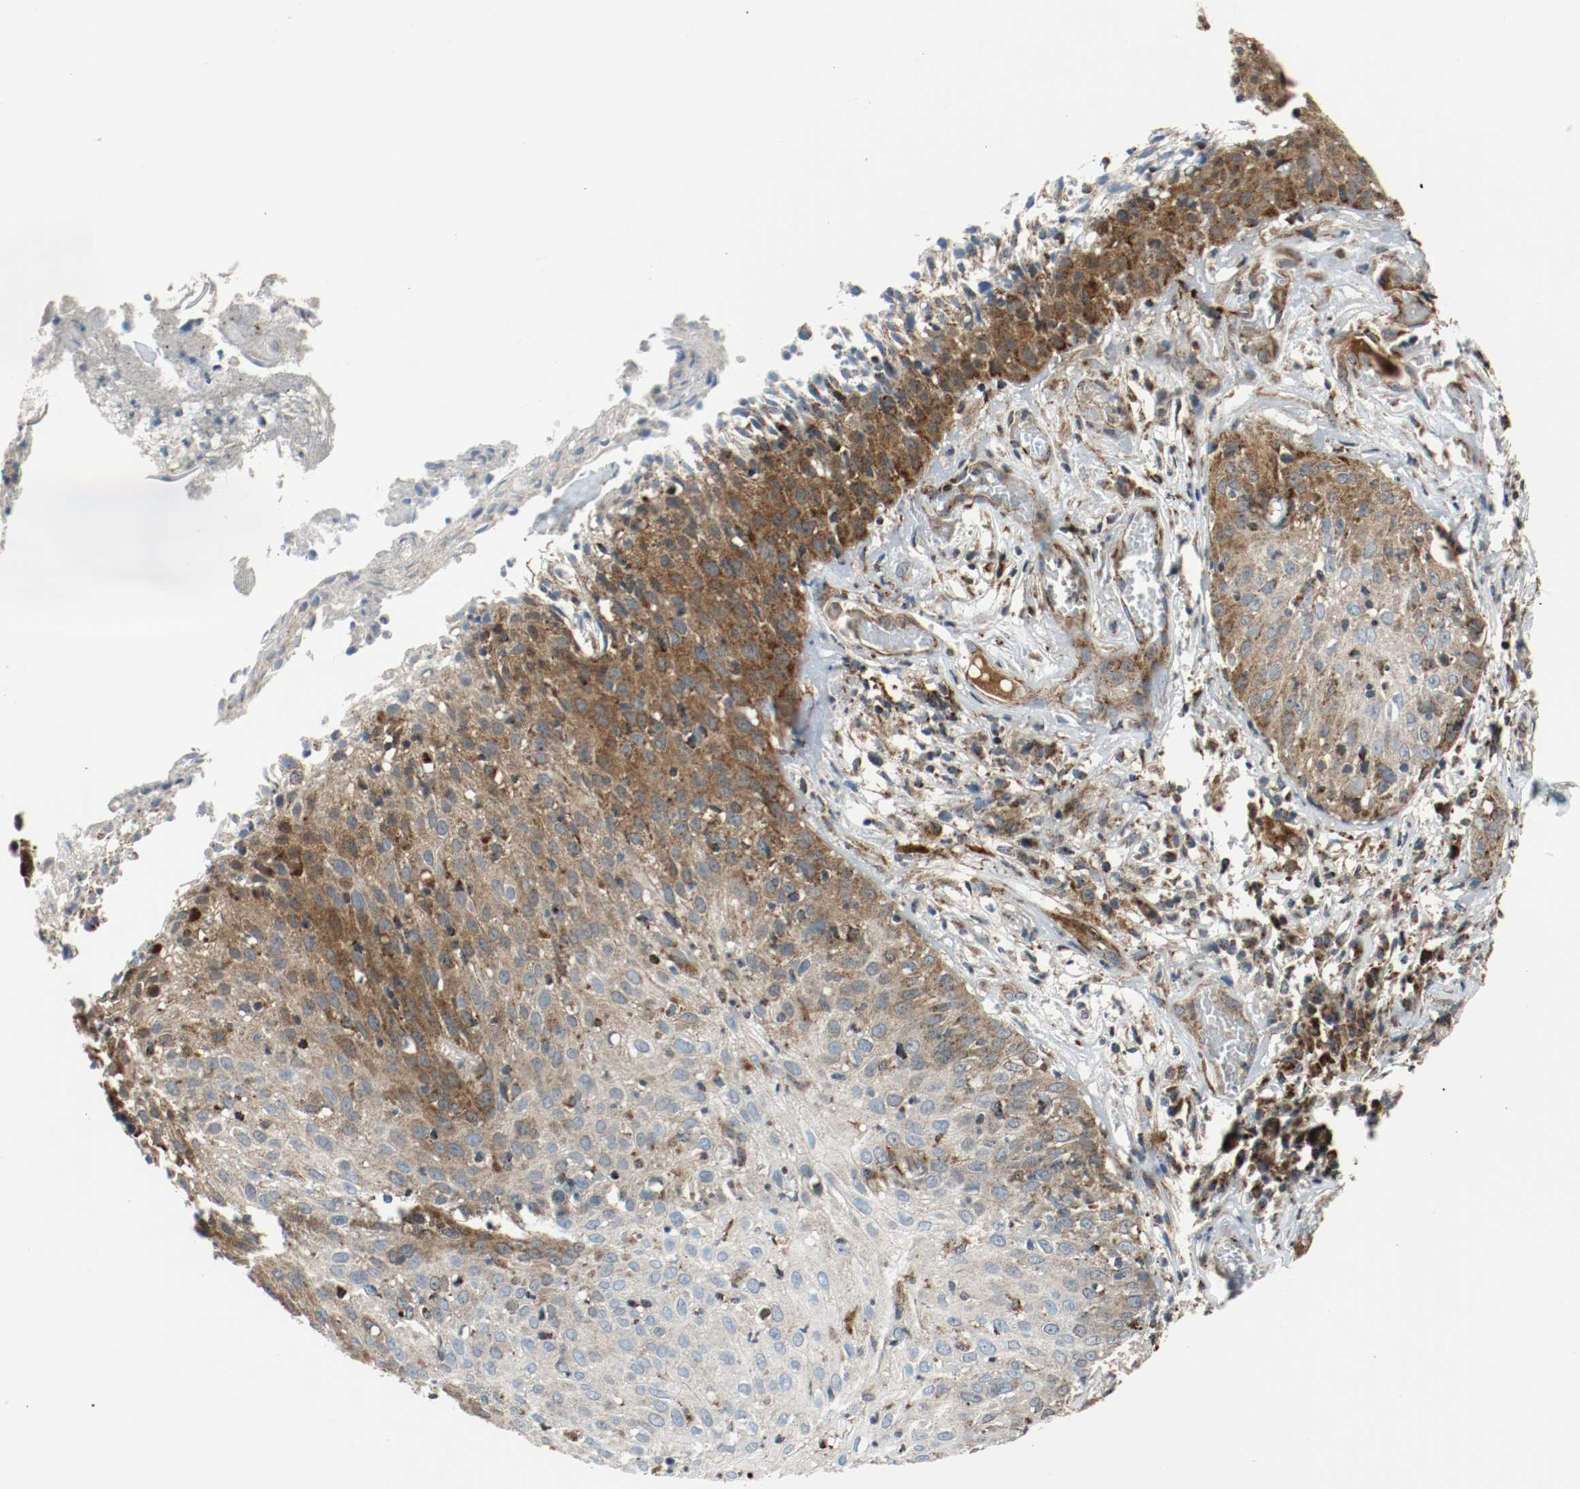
{"staining": {"intensity": "moderate", "quantity": "25%-75%", "location": "cytoplasmic/membranous"}, "tissue": "skin cancer", "cell_type": "Tumor cells", "image_type": "cancer", "snomed": [{"axis": "morphology", "description": "Squamous cell carcinoma, NOS"}, {"axis": "topography", "description": "Skin"}], "caption": "Protein expression analysis of human squamous cell carcinoma (skin) reveals moderate cytoplasmic/membranous staining in approximately 25%-75% of tumor cells. (Stains: DAB in brown, nuclei in blue, Microscopy: brightfield microscopy at high magnification).", "gene": "TXNRD1", "patient": {"sex": "male", "age": 65}}